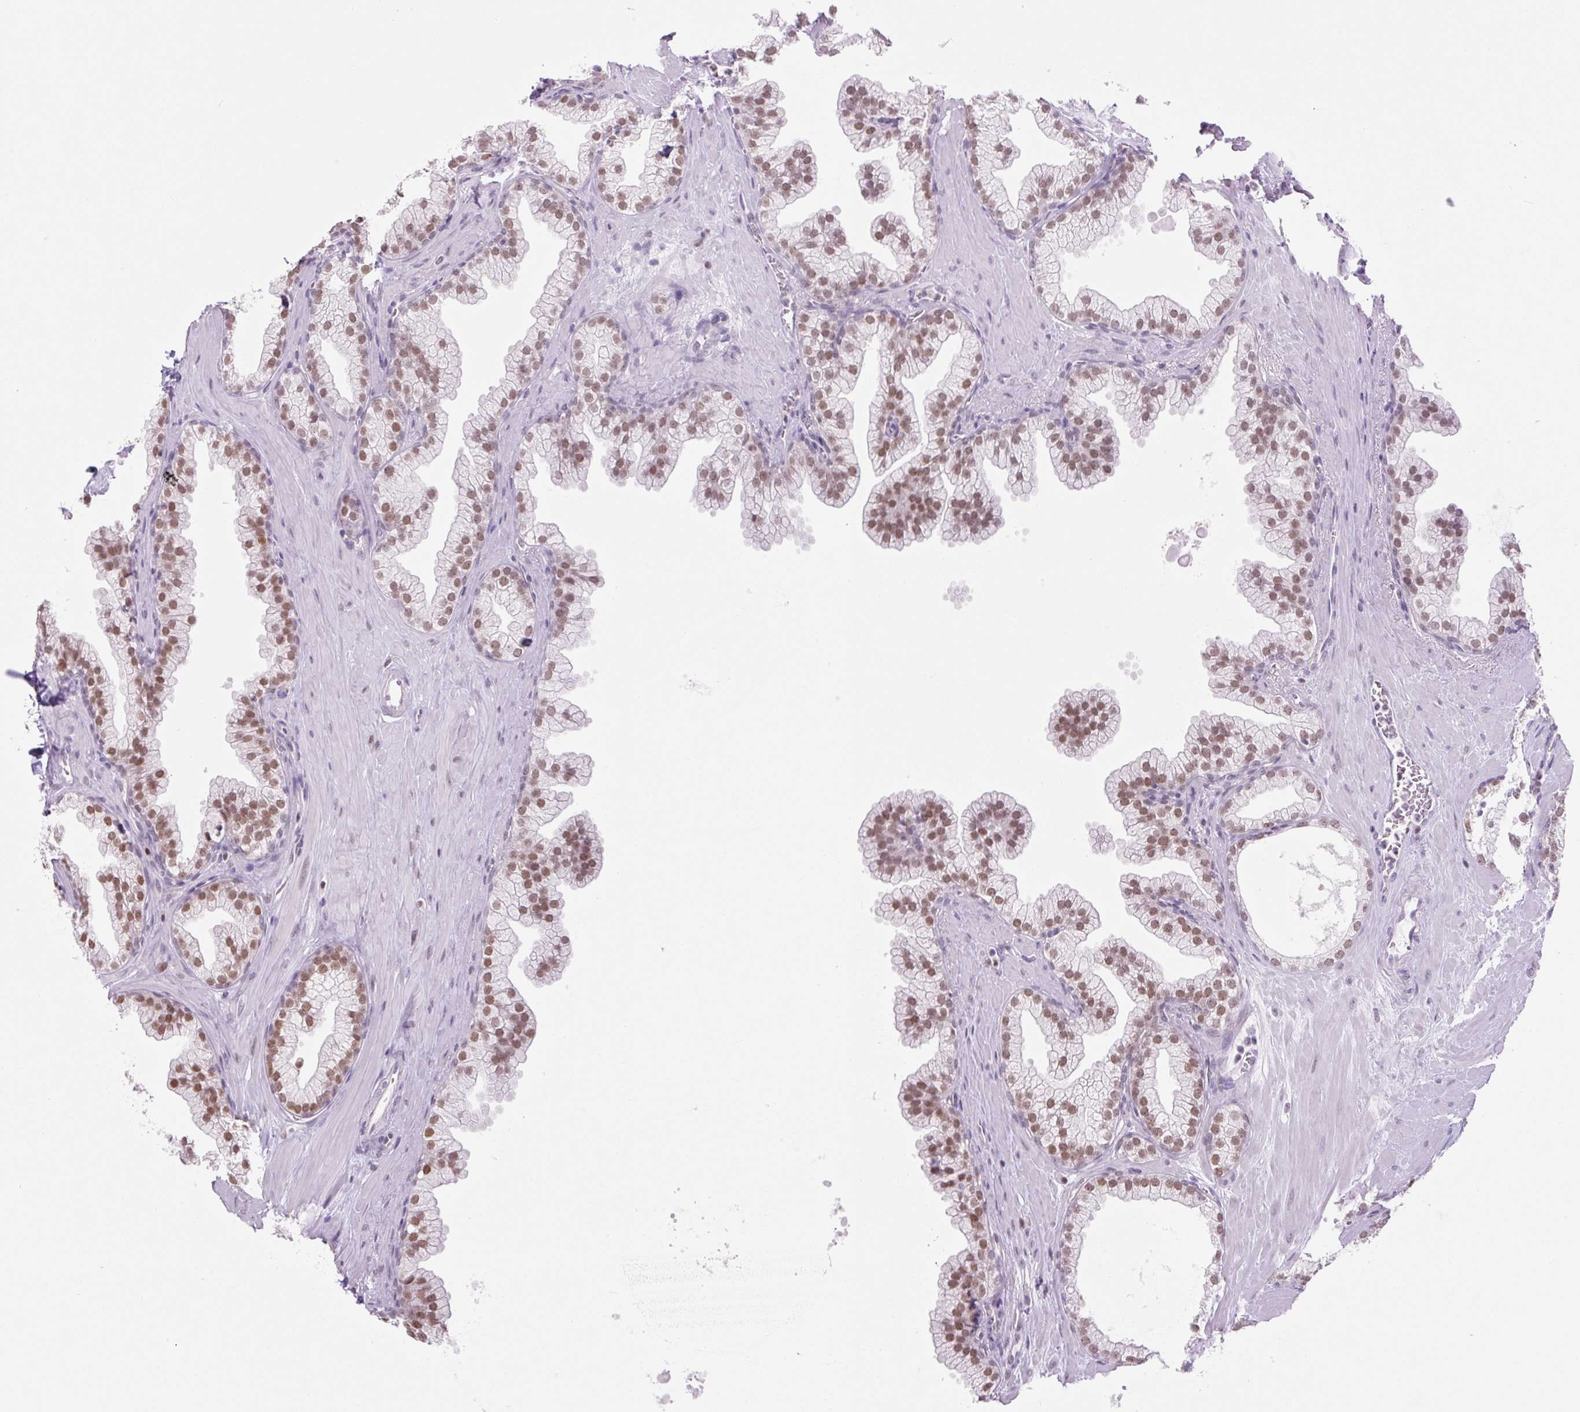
{"staining": {"intensity": "moderate", "quantity": "<25%", "location": "nuclear"}, "tissue": "prostate", "cell_type": "Glandular cells", "image_type": "normal", "snomed": [{"axis": "morphology", "description": "Normal tissue, NOS"}, {"axis": "topography", "description": "Prostate"}, {"axis": "topography", "description": "Peripheral nerve tissue"}], "caption": "Immunohistochemistry of benign prostate demonstrates low levels of moderate nuclear positivity in about <25% of glandular cells. (Brightfield microscopy of DAB IHC at high magnification).", "gene": "TLE3", "patient": {"sex": "male", "age": 61}}